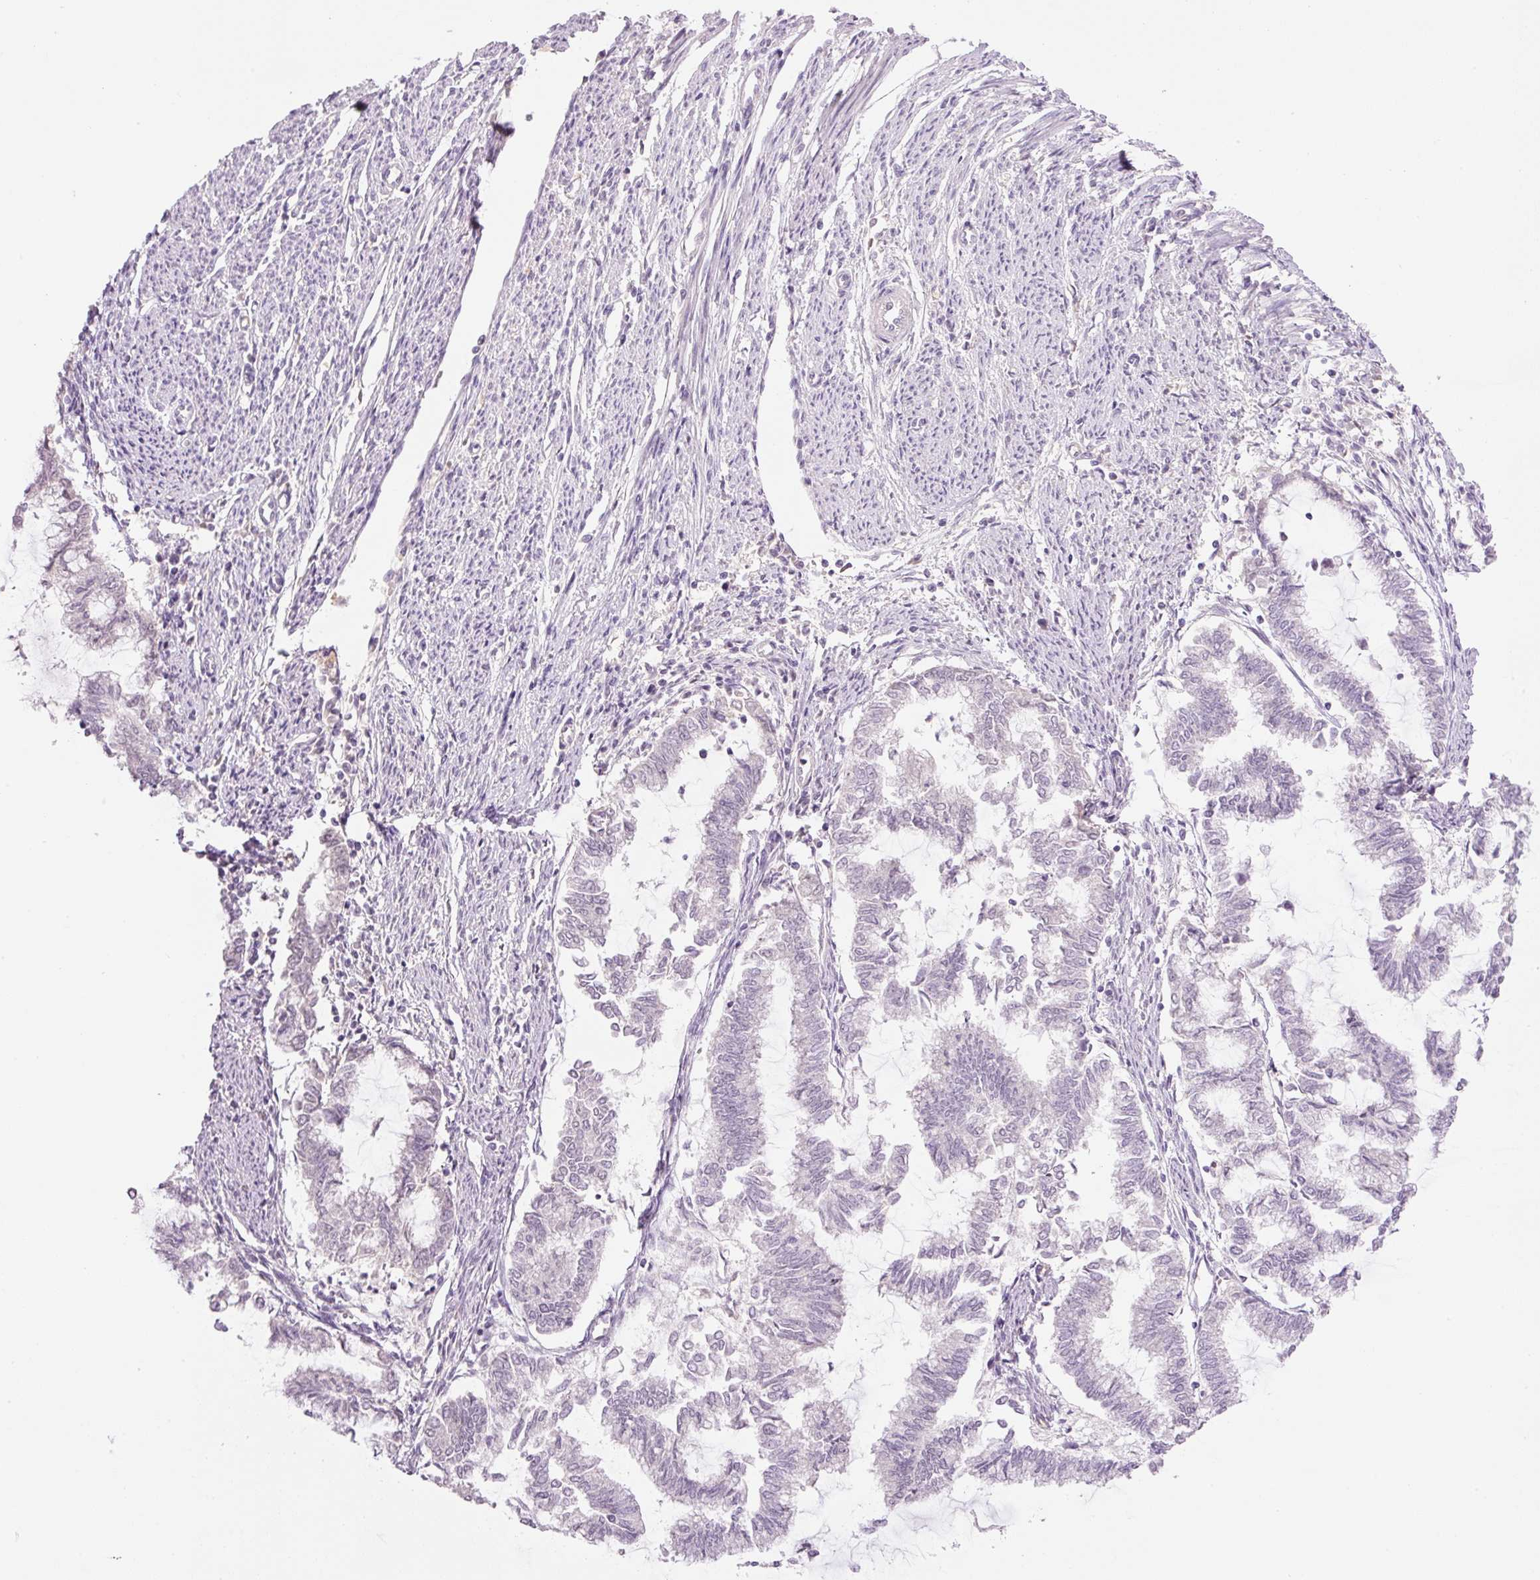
{"staining": {"intensity": "negative", "quantity": "none", "location": "none"}, "tissue": "endometrial cancer", "cell_type": "Tumor cells", "image_type": "cancer", "snomed": [{"axis": "morphology", "description": "Adenocarcinoma, NOS"}, {"axis": "topography", "description": "Endometrium"}], "caption": "Image shows no protein staining in tumor cells of endometrial cancer (adenocarcinoma) tissue.", "gene": "LY6G6D", "patient": {"sex": "female", "age": 79}}